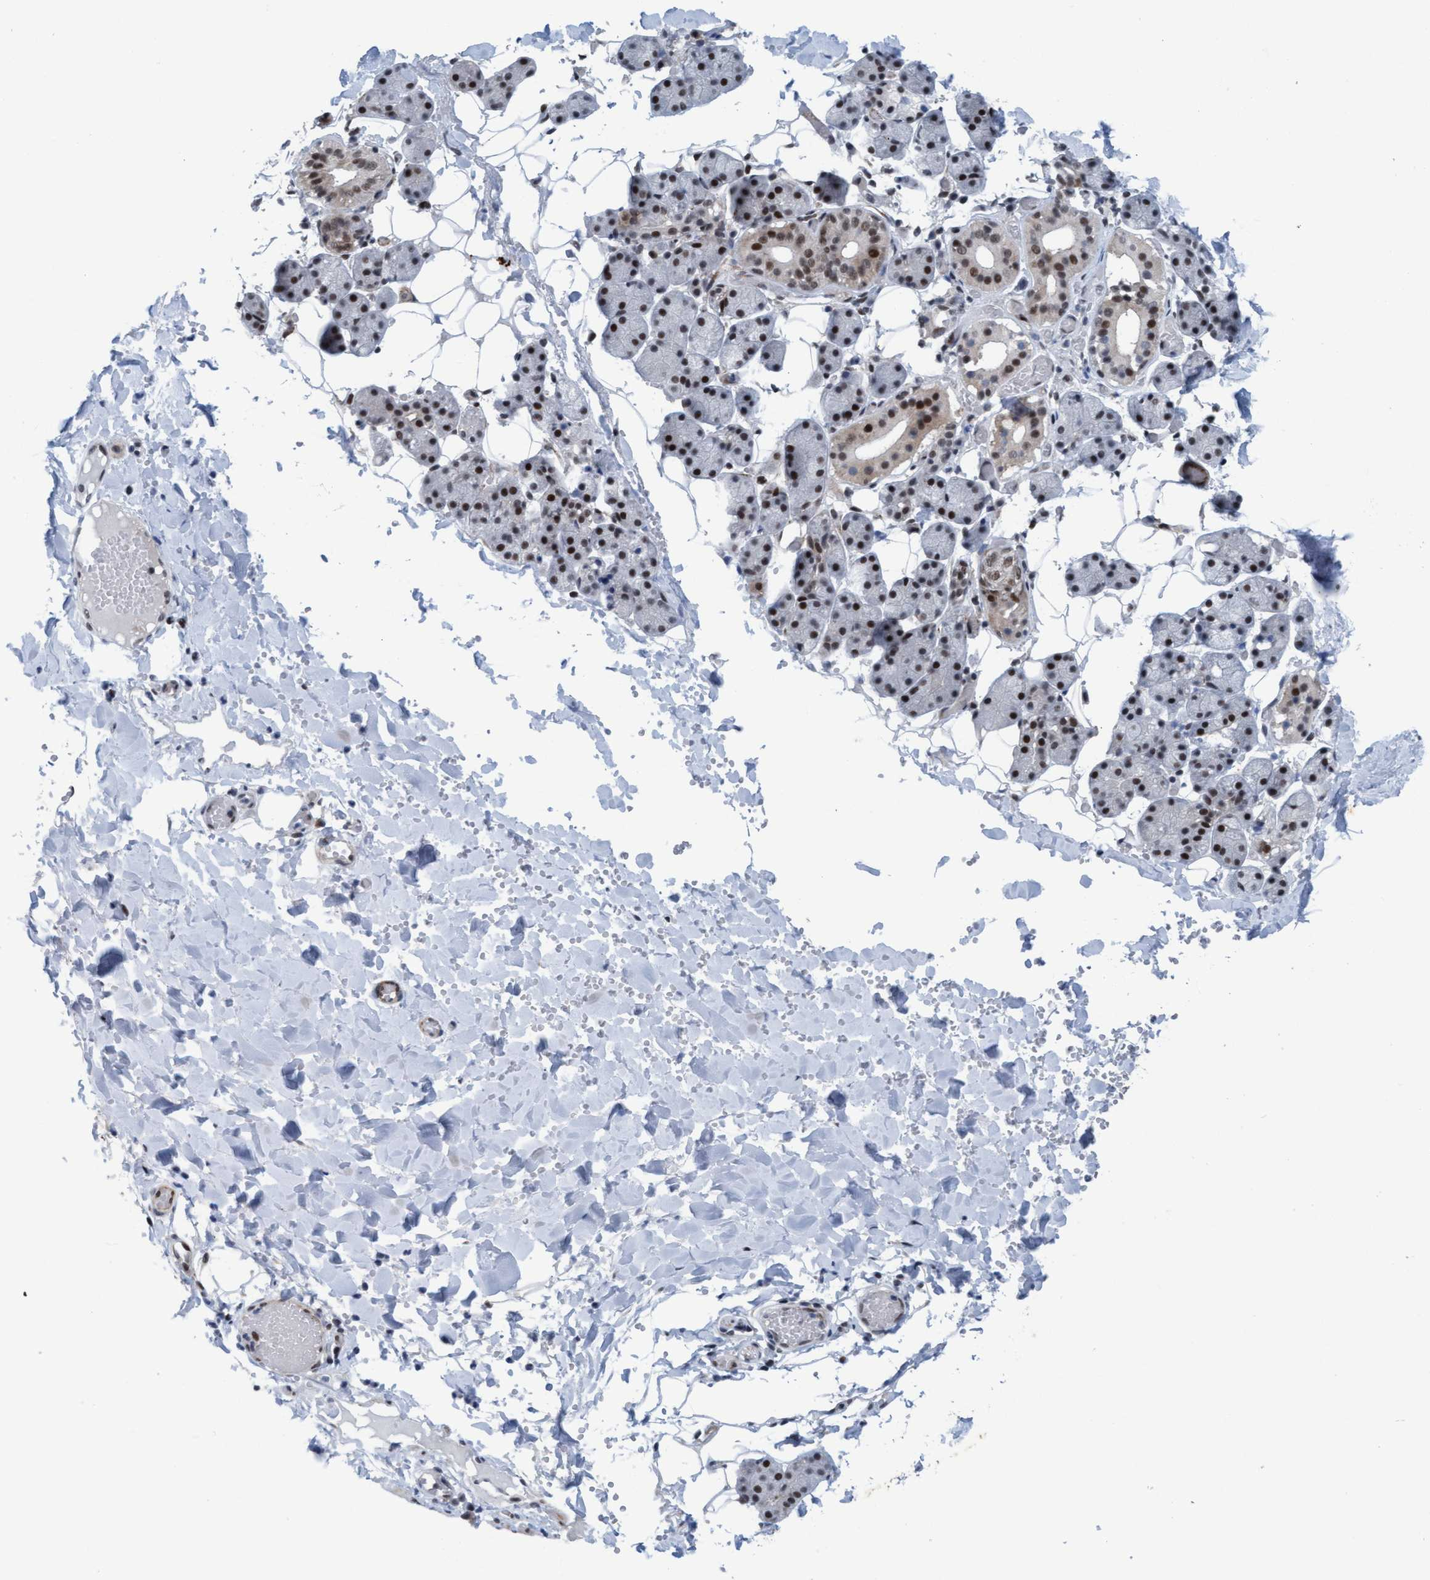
{"staining": {"intensity": "strong", "quantity": "25%-75%", "location": "nuclear"}, "tissue": "salivary gland", "cell_type": "Glandular cells", "image_type": "normal", "snomed": [{"axis": "morphology", "description": "Normal tissue, NOS"}, {"axis": "topography", "description": "Salivary gland"}], "caption": "High-power microscopy captured an IHC histopathology image of normal salivary gland, revealing strong nuclear staining in about 25%-75% of glandular cells. (brown staining indicates protein expression, while blue staining denotes nuclei).", "gene": "CWC27", "patient": {"sex": "female", "age": 33}}